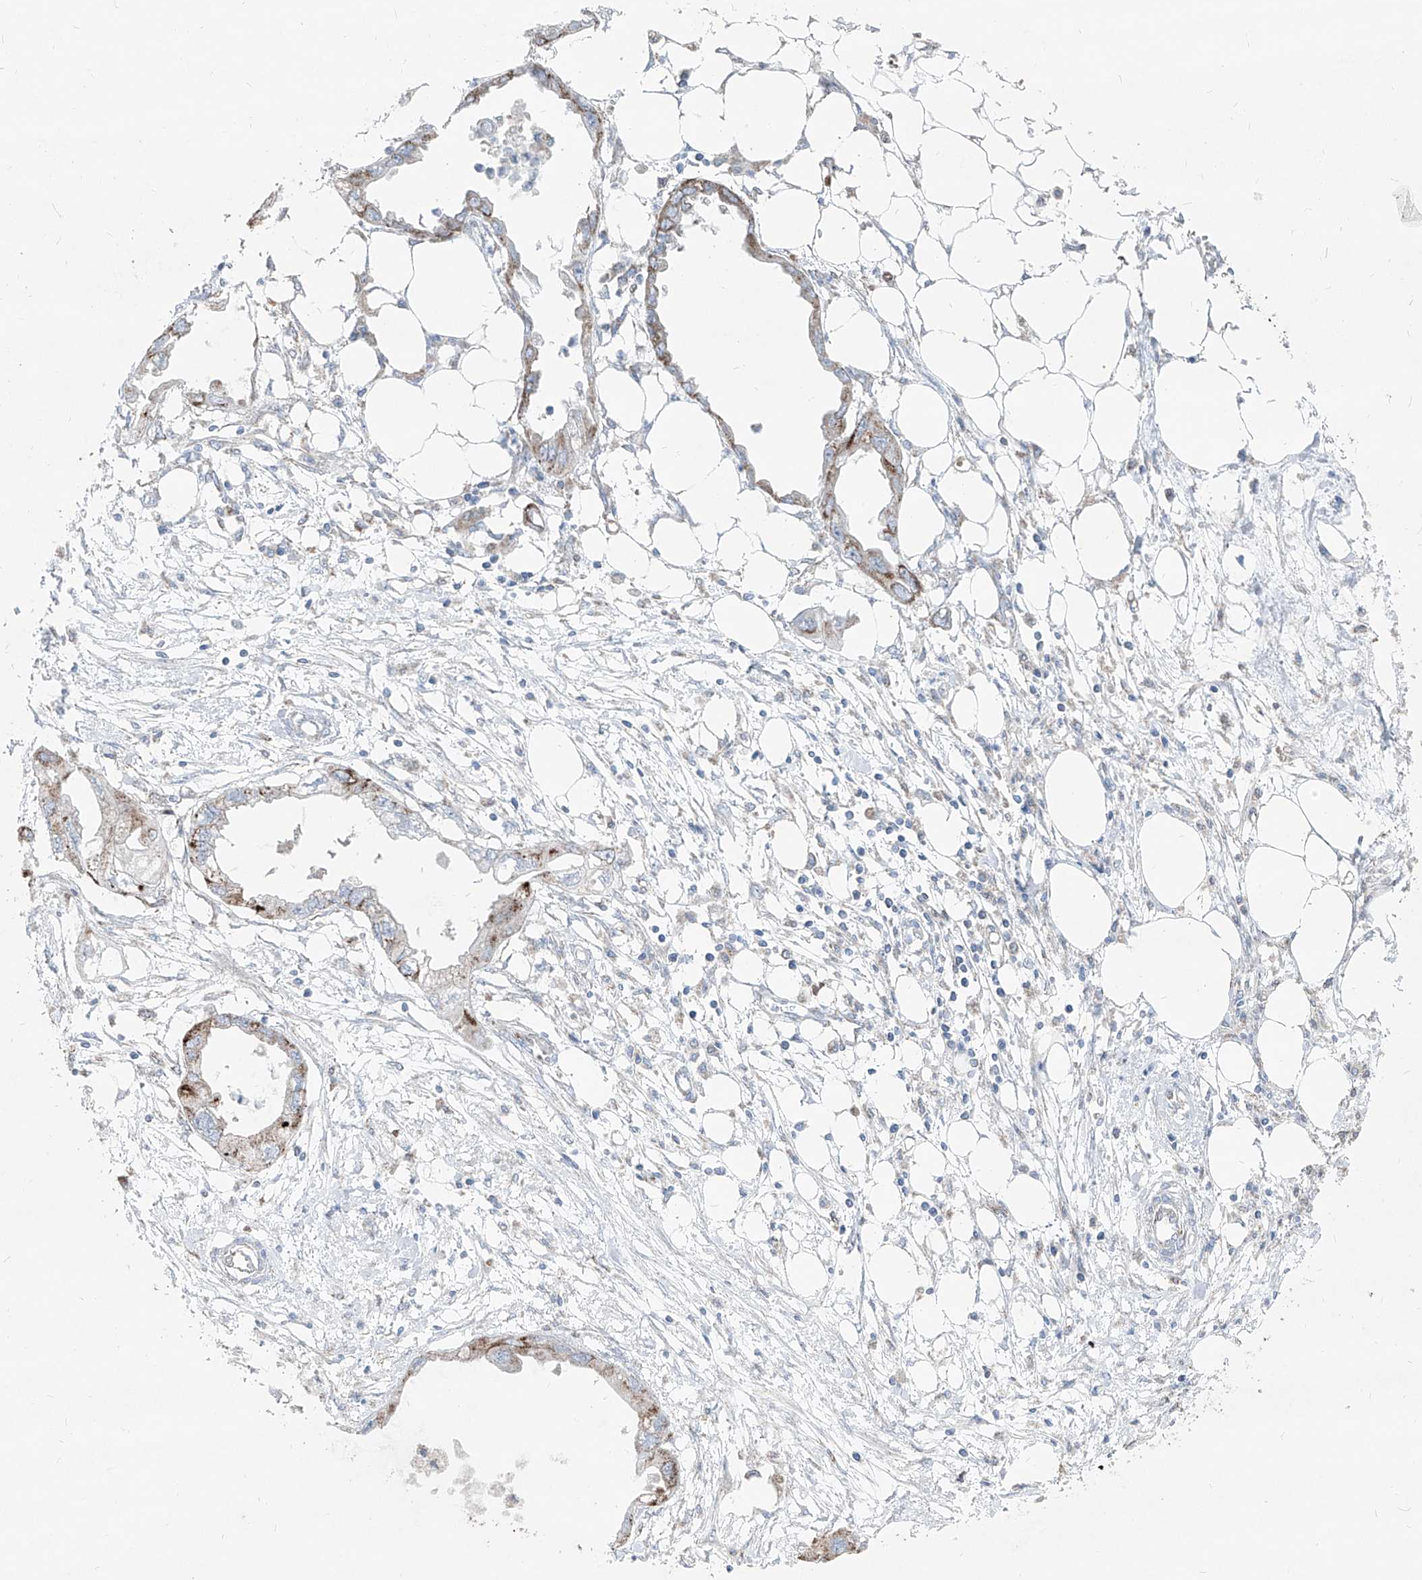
{"staining": {"intensity": "strong", "quantity": "25%-75%", "location": "cytoplasmic/membranous"}, "tissue": "endometrial cancer", "cell_type": "Tumor cells", "image_type": "cancer", "snomed": [{"axis": "morphology", "description": "Adenocarcinoma, NOS"}, {"axis": "morphology", "description": "Adenocarcinoma, metastatic, NOS"}, {"axis": "topography", "description": "Adipose tissue"}, {"axis": "topography", "description": "Endometrium"}], "caption": "This is an image of IHC staining of endometrial adenocarcinoma, which shows strong positivity in the cytoplasmic/membranous of tumor cells.", "gene": "ABCD3", "patient": {"sex": "female", "age": 67}}